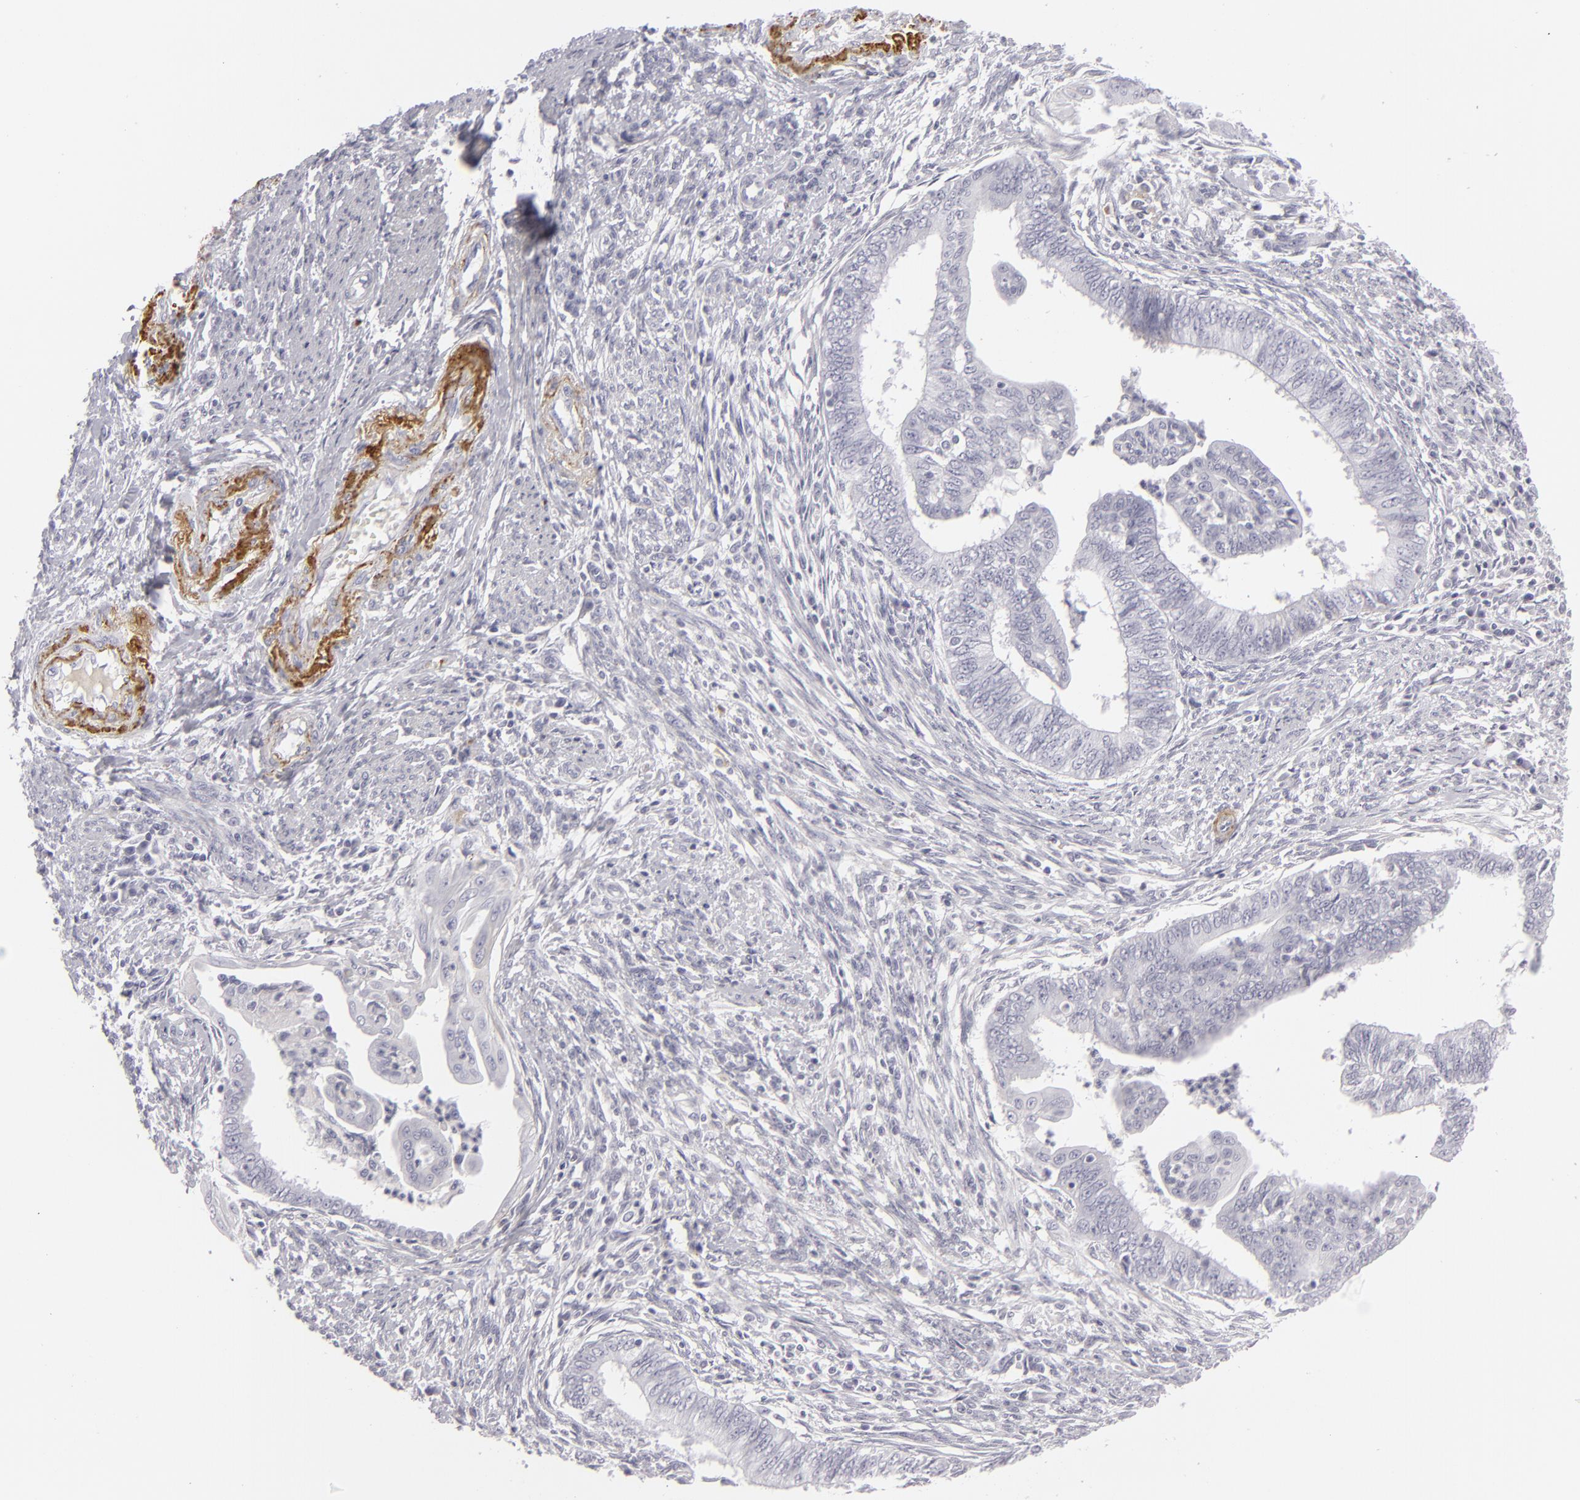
{"staining": {"intensity": "negative", "quantity": "none", "location": "none"}, "tissue": "endometrial cancer", "cell_type": "Tumor cells", "image_type": "cancer", "snomed": [{"axis": "morphology", "description": "Adenocarcinoma, NOS"}, {"axis": "topography", "description": "Endometrium"}], "caption": "High magnification brightfield microscopy of adenocarcinoma (endometrial) stained with DAB (brown) and counterstained with hematoxylin (blue): tumor cells show no significant staining.", "gene": "C9", "patient": {"sex": "female", "age": 66}}